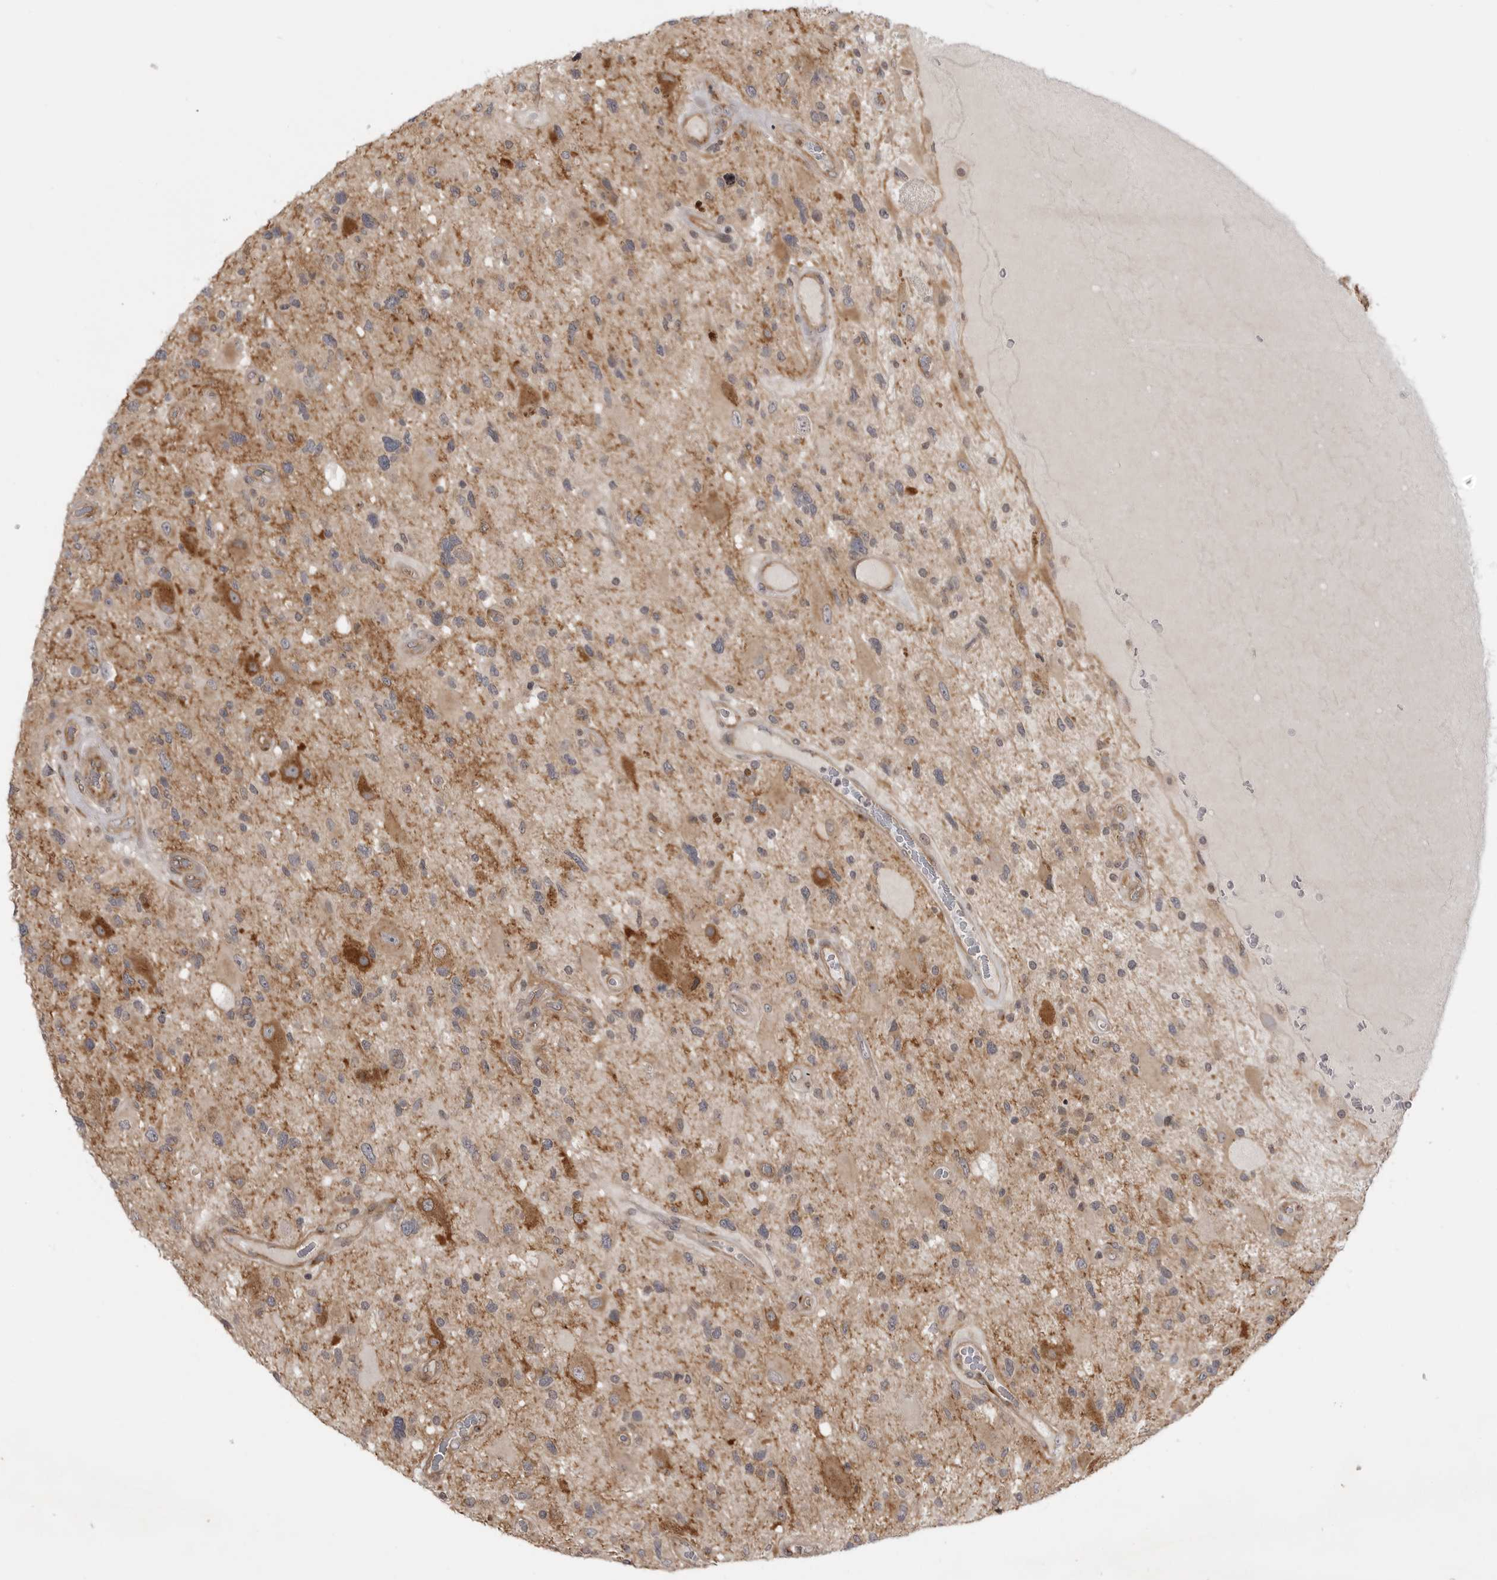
{"staining": {"intensity": "moderate", "quantity": "<25%", "location": "cytoplasmic/membranous"}, "tissue": "glioma", "cell_type": "Tumor cells", "image_type": "cancer", "snomed": [{"axis": "morphology", "description": "Glioma, malignant, High grade"}, {"axis": "topography", "description": "Brain"}], "caption": "An image of human glioma stained for a protein exhibits moderate cytoplasmic/membranous brown staining in tumor cells.", "gene": "LRRC45", "patient": {"sex": "male", "age": 33}}